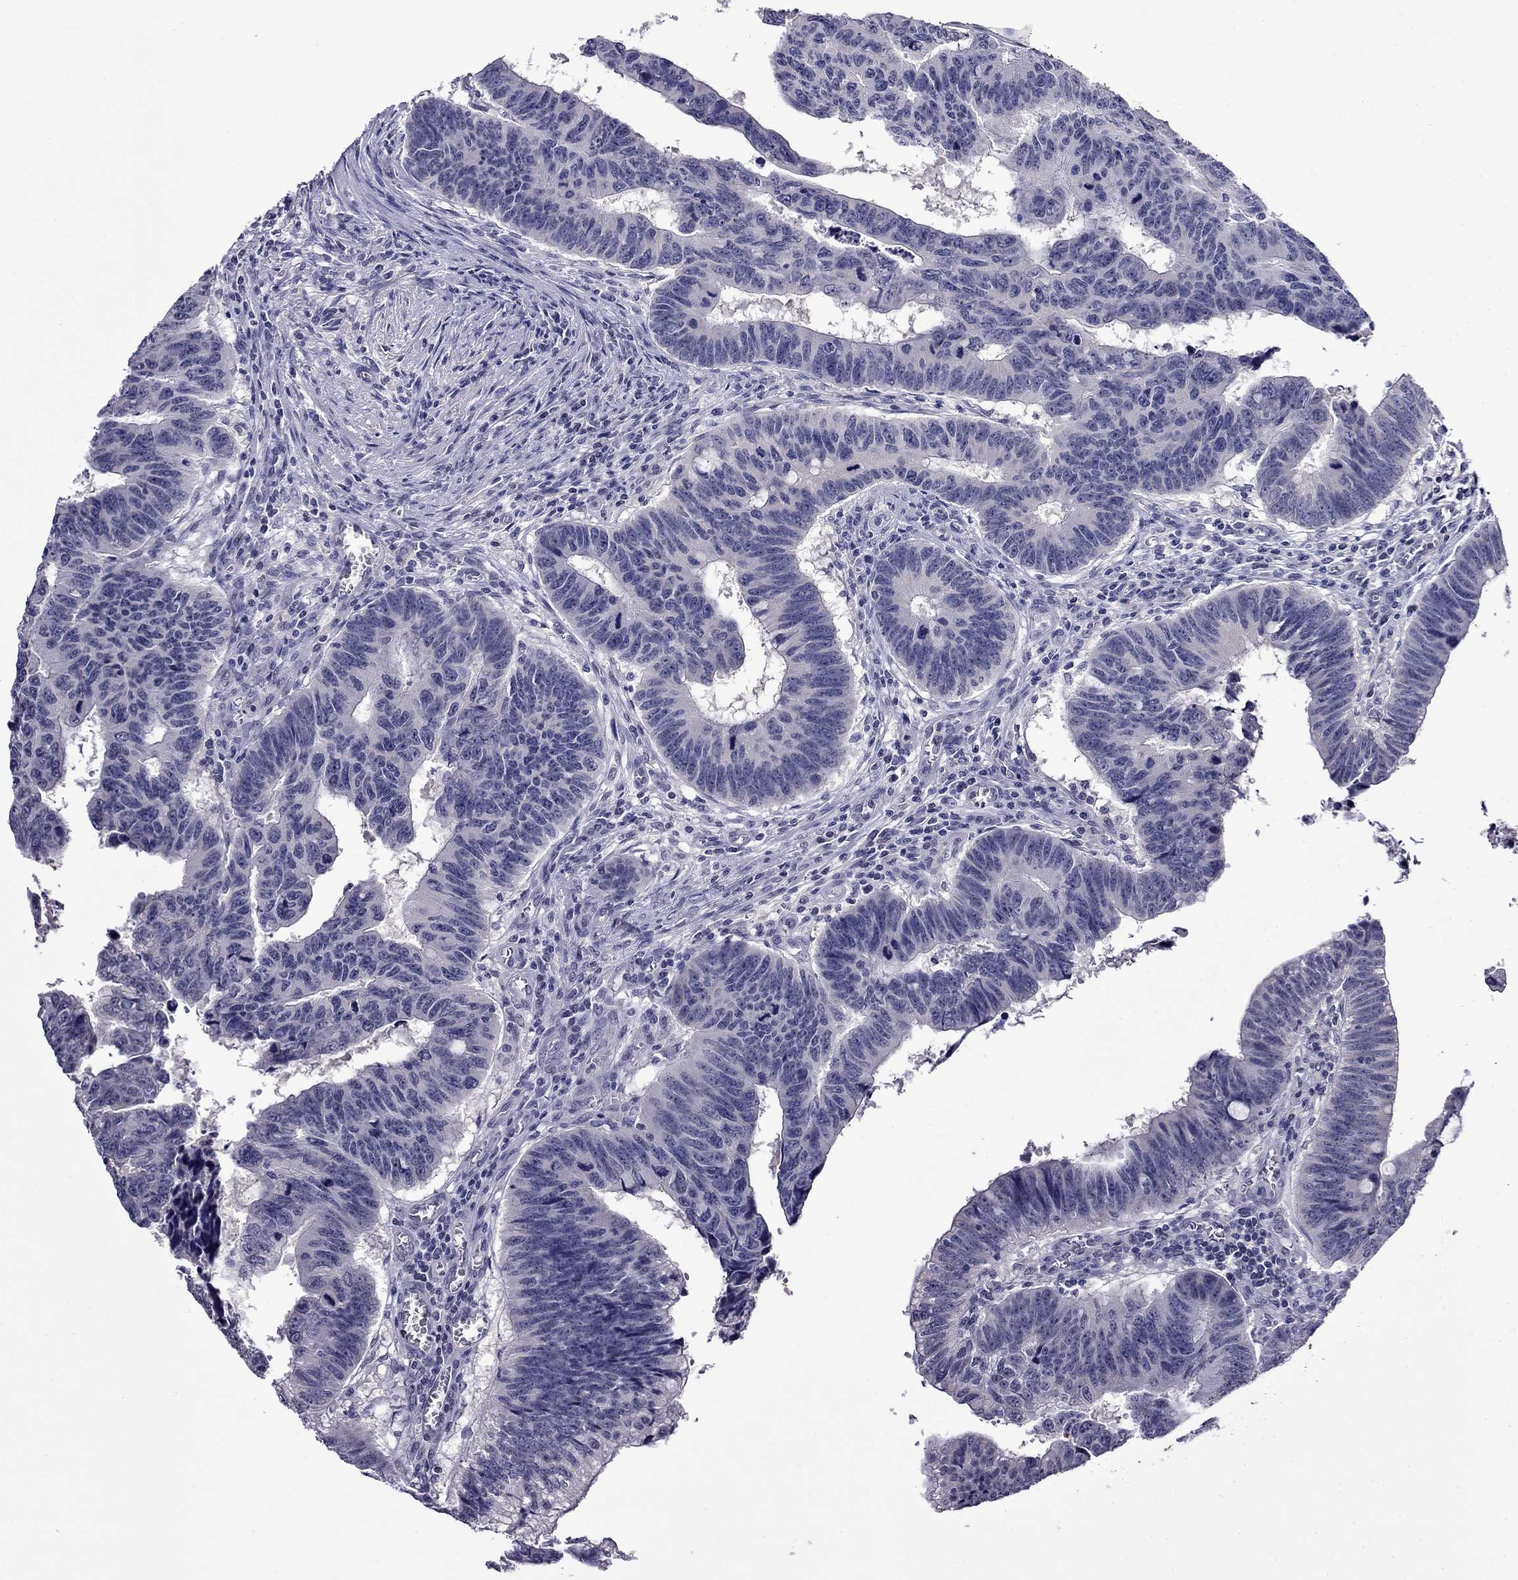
{"staining": {"intensity": "negative", "quantity": "none", "location": "none"}, "tissue": "colorectal cancer", "cell_type": "Tumor cells", "image_type": "cancer", "snomed": [{"axis": "morphology", "description": "Adenocarcinoma, NOS"}, {"axis": "topography", "description": "Appendix"}, {"axis": "topography", "description": "Colon"}, {"axis": "topography", "description": "Cecum"}, {"axis": "topography", "description": "Colon asc"}], "caption": "High power microscopy histopathology image of an immunohistochemistry micrograph of adenocarcinoma (colorectal), revealing no significant staining in tumor cells.", "gene": "STAR", "patient": {"sex": "female", "age": 85}}